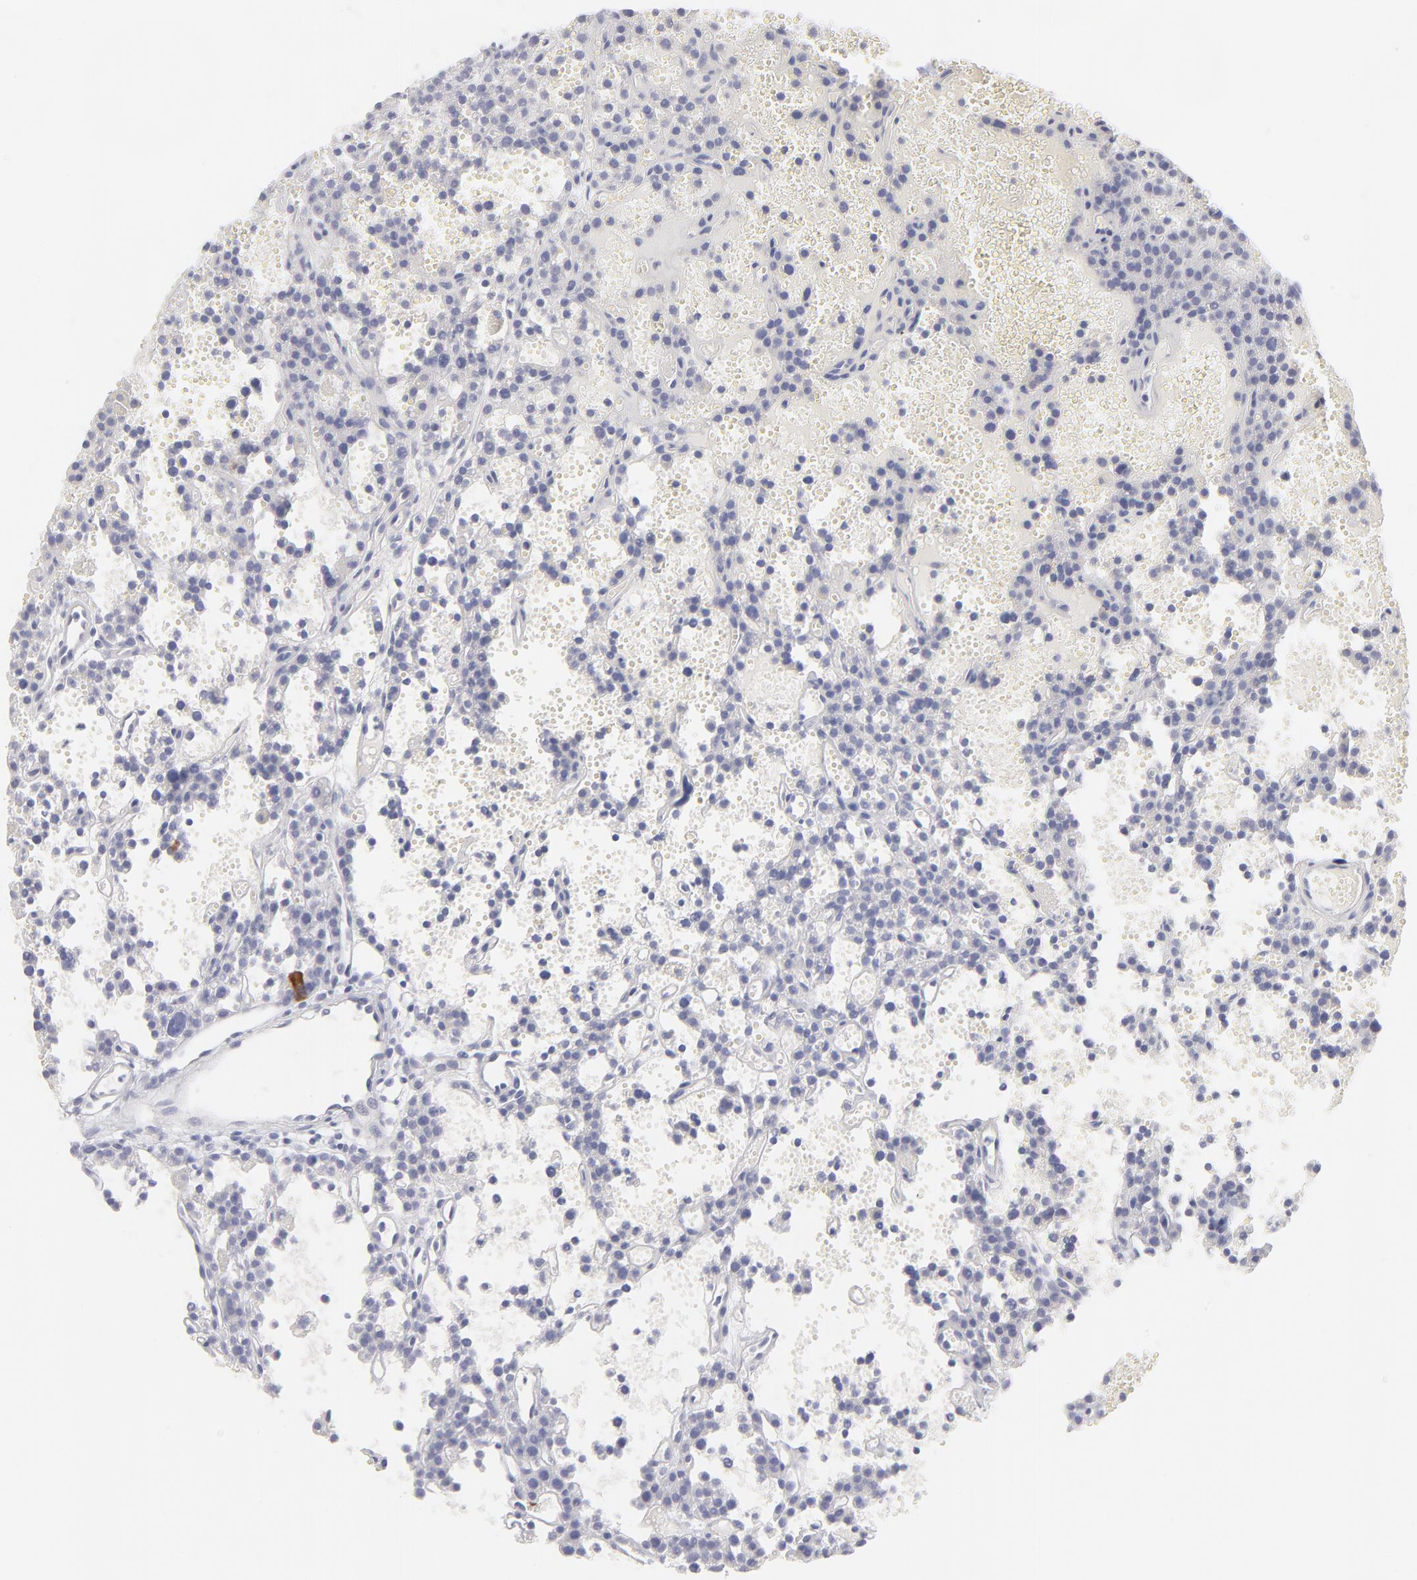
{"staining": {"intensity": "negative", "quantity": "none", "location": "none"}, "tissue": "parathyroid gland", "cell_type": "Glandular cells", "image_type": "normal", "snomed": [{"axis": "morphology", "description": "Normal tissue, NOS"}, {"axis": "topography", "description": "Parathyroid gland"}], "caption": "High magnification brightfield microscopy of benign parathyroid gland stained with DAB (3,3'-diaminobenzidine) (brown) and counterstained with hematoxylin (blue): glandular cells show no significant staining. Nuclei are stained in blue.", "gene": "CCNB1", "patient": {"sex": "male", "age": 25}}